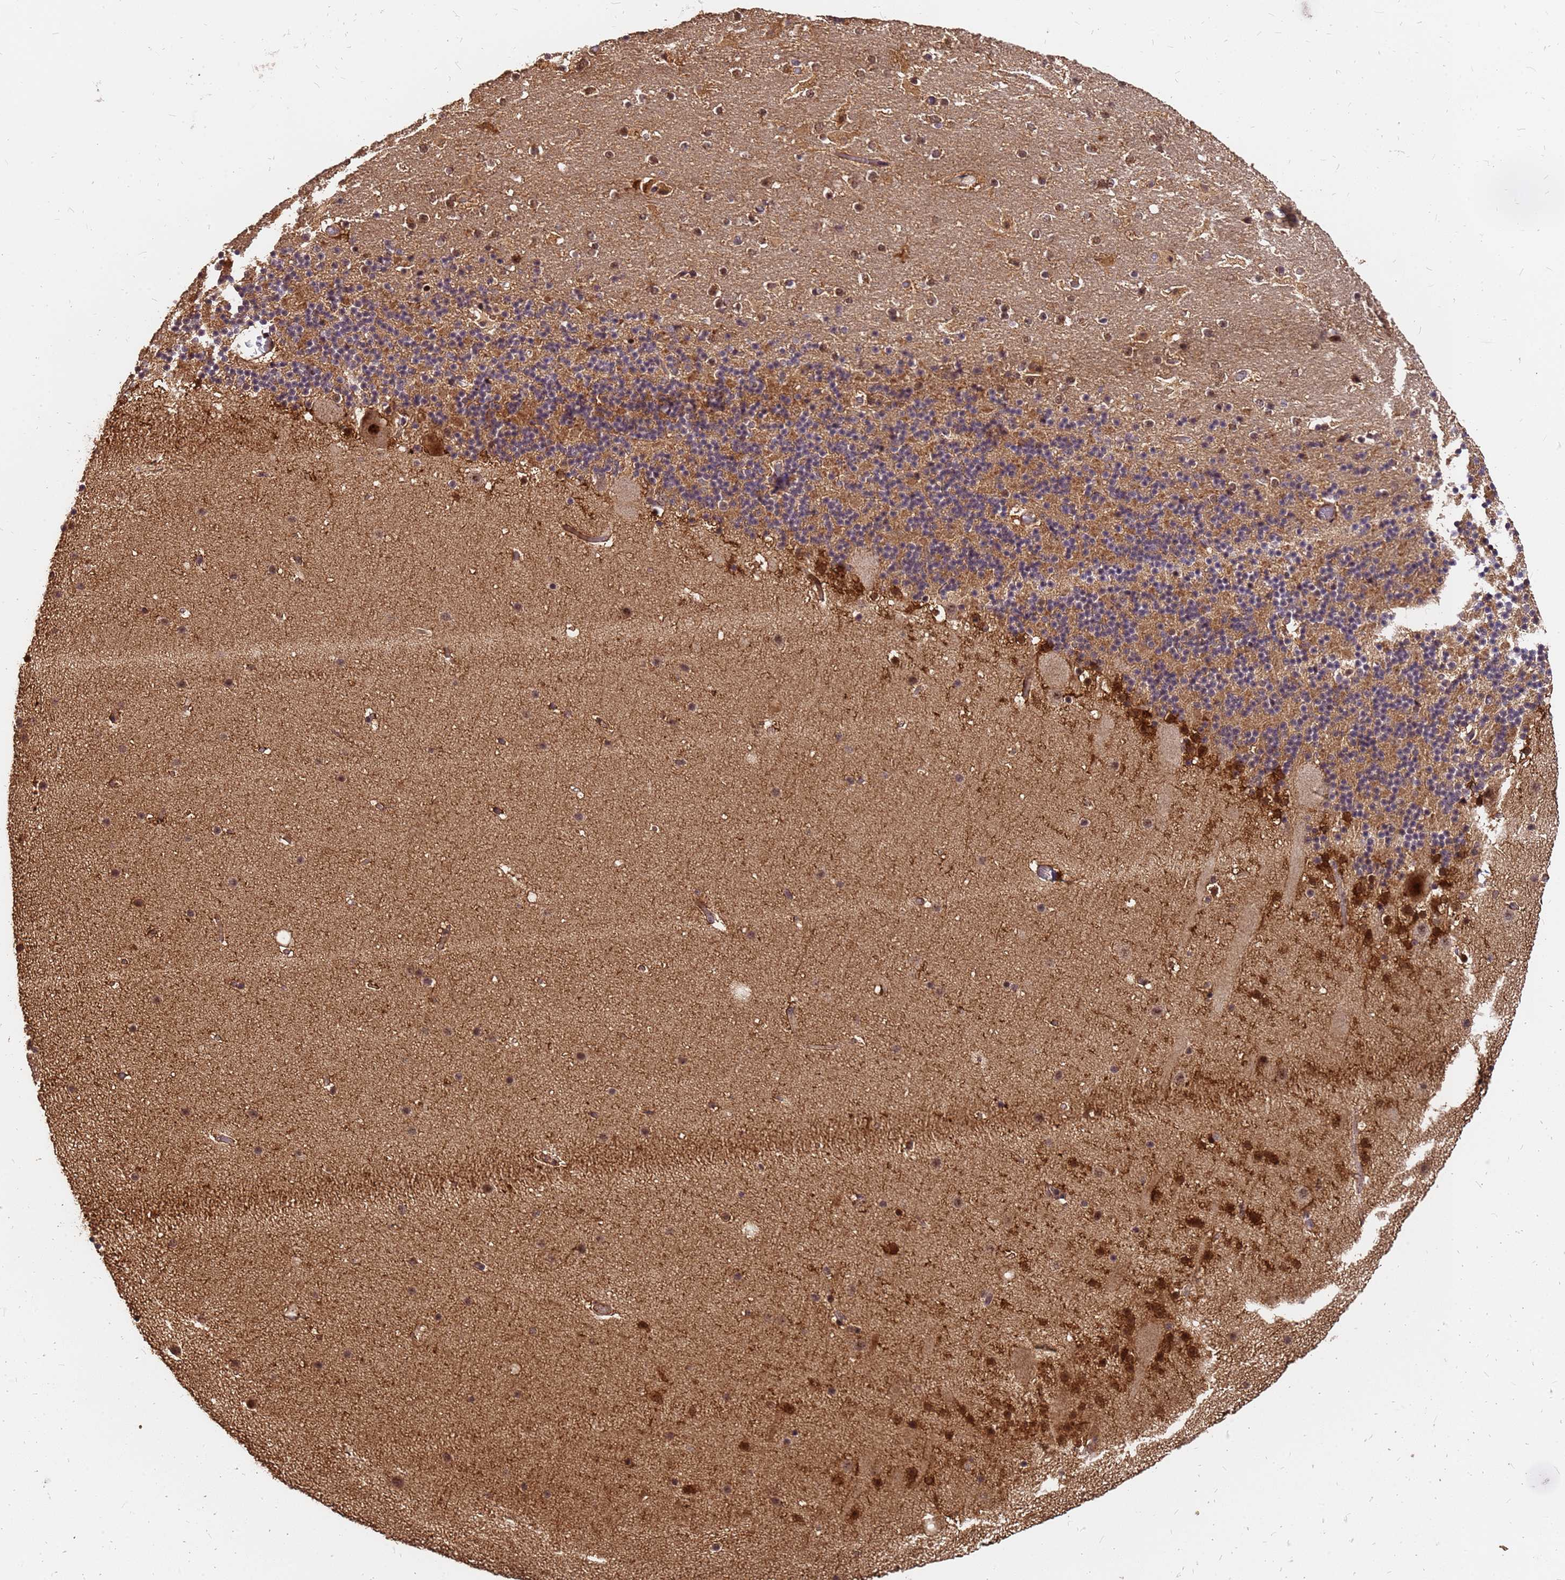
{"staining": {"intensity": "moderate", "quantity": "25%-75%", "location": "cytoplasmic/membranous"}, "tissue": "cerebellum", "cell_type": "Cells in granular layer", "image_type": "normal", "snomed": [{"axis": "morphology", "description": "Normal tissue, NOS"}, {"axis": "topography", "description": "Cerebellum"}], "caption": "Normal cerebellum shows moderate cytoplasmic/membranous positivity in about 25%-75% of cells in granular layer.", "gene": "GPATCH8", "patient": {"sex": "male", "age": 57}}